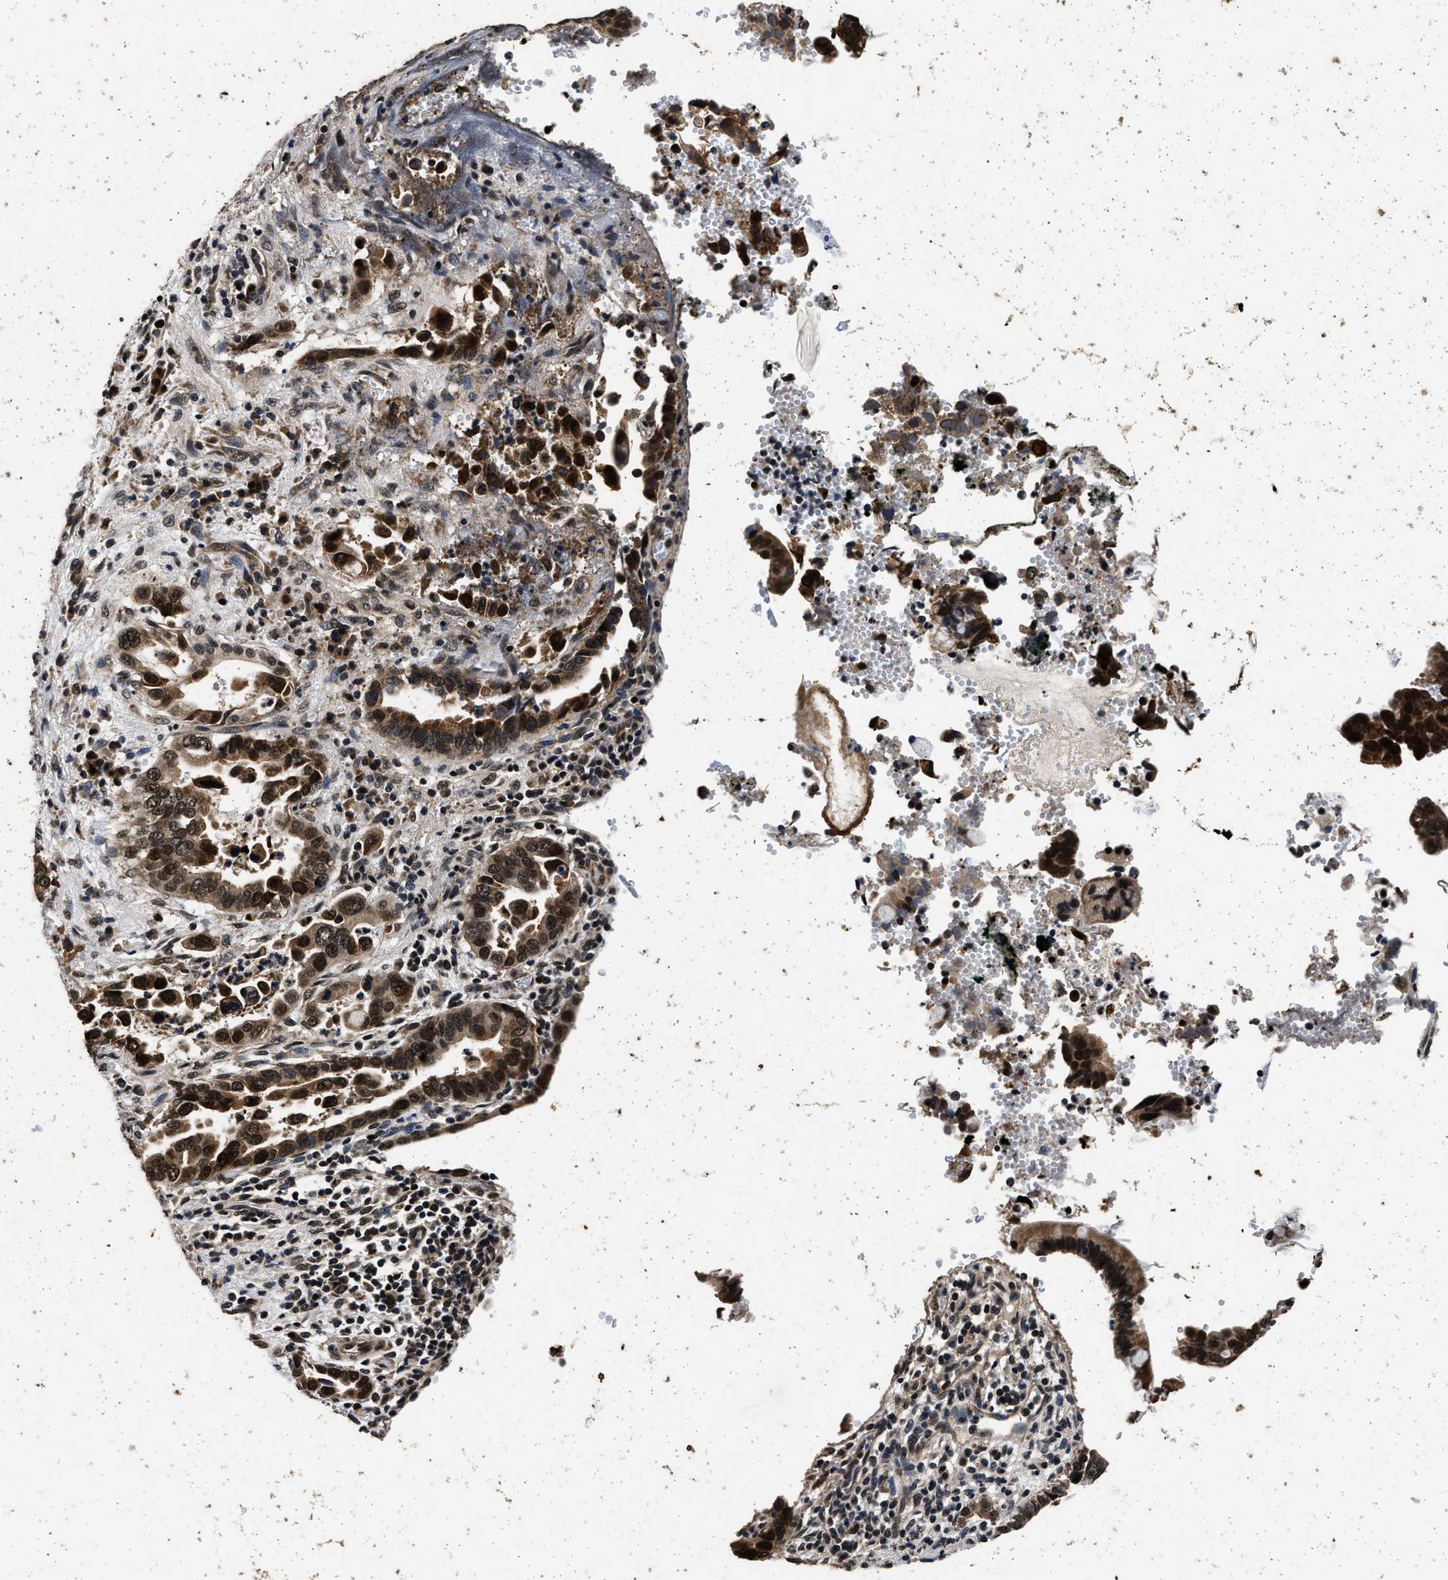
{"staining": {"intensity": "strong", "quantity": ">75%", "location": "nuclear"}, "tissue": "pancreatic cancer", "cell_type": "Tumor cells", "image_type": "cancer", "snomed": [{"axis": "morphology", "description": "Adenocarcinoma, NOS"}, {"axis": "topography", "description": "Pancreas"}], "caption": "The histopathology image displays a brown stain indicating the presence of a protein in the nuclear of tumor cells in pancreatic cancer (adenocarcinoma).", "gene": "CSTF1", "patient": {"sex": "female", "age": 70}}